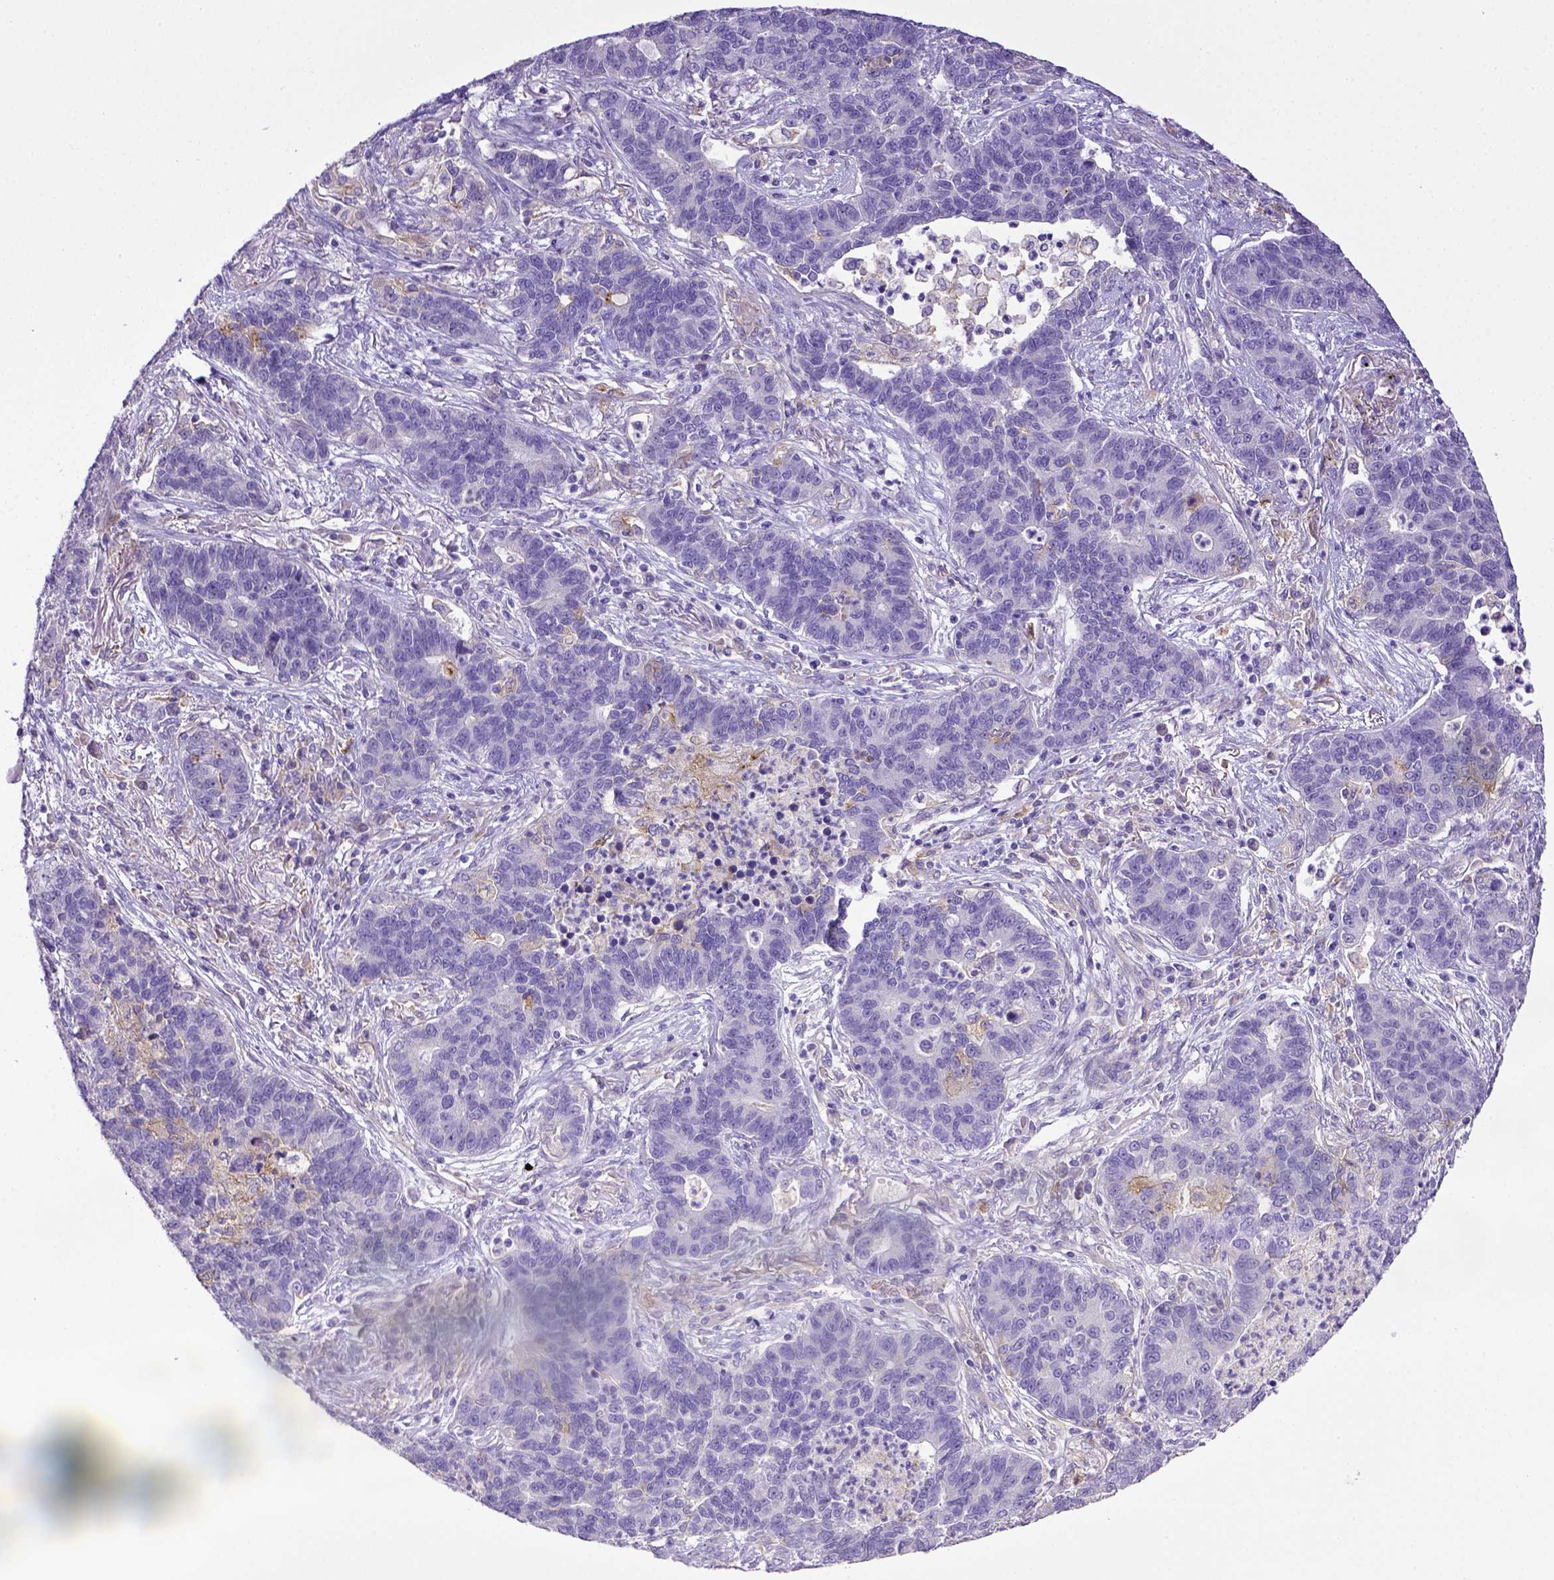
{"staining": {"intensity": "negative", "quantity": "none", "location": "none"}, "tissue": "lung cancer", "cell_type": "Tumor cells", "image_type": "cancer", "snomed": [{"axis": "morphology", "description": "Adenocarcinoma, NOS"}, {"axis": "topography", "description": "Lung"}], "caption": "An immunohistochemistry image of lung cancer (adenocarcinoma) is shown. There is no staining in tumor cells of lung cancer (adenocarcinoma).", "gene": "CD40", "patient": {"sex": "female", "age": 57}}